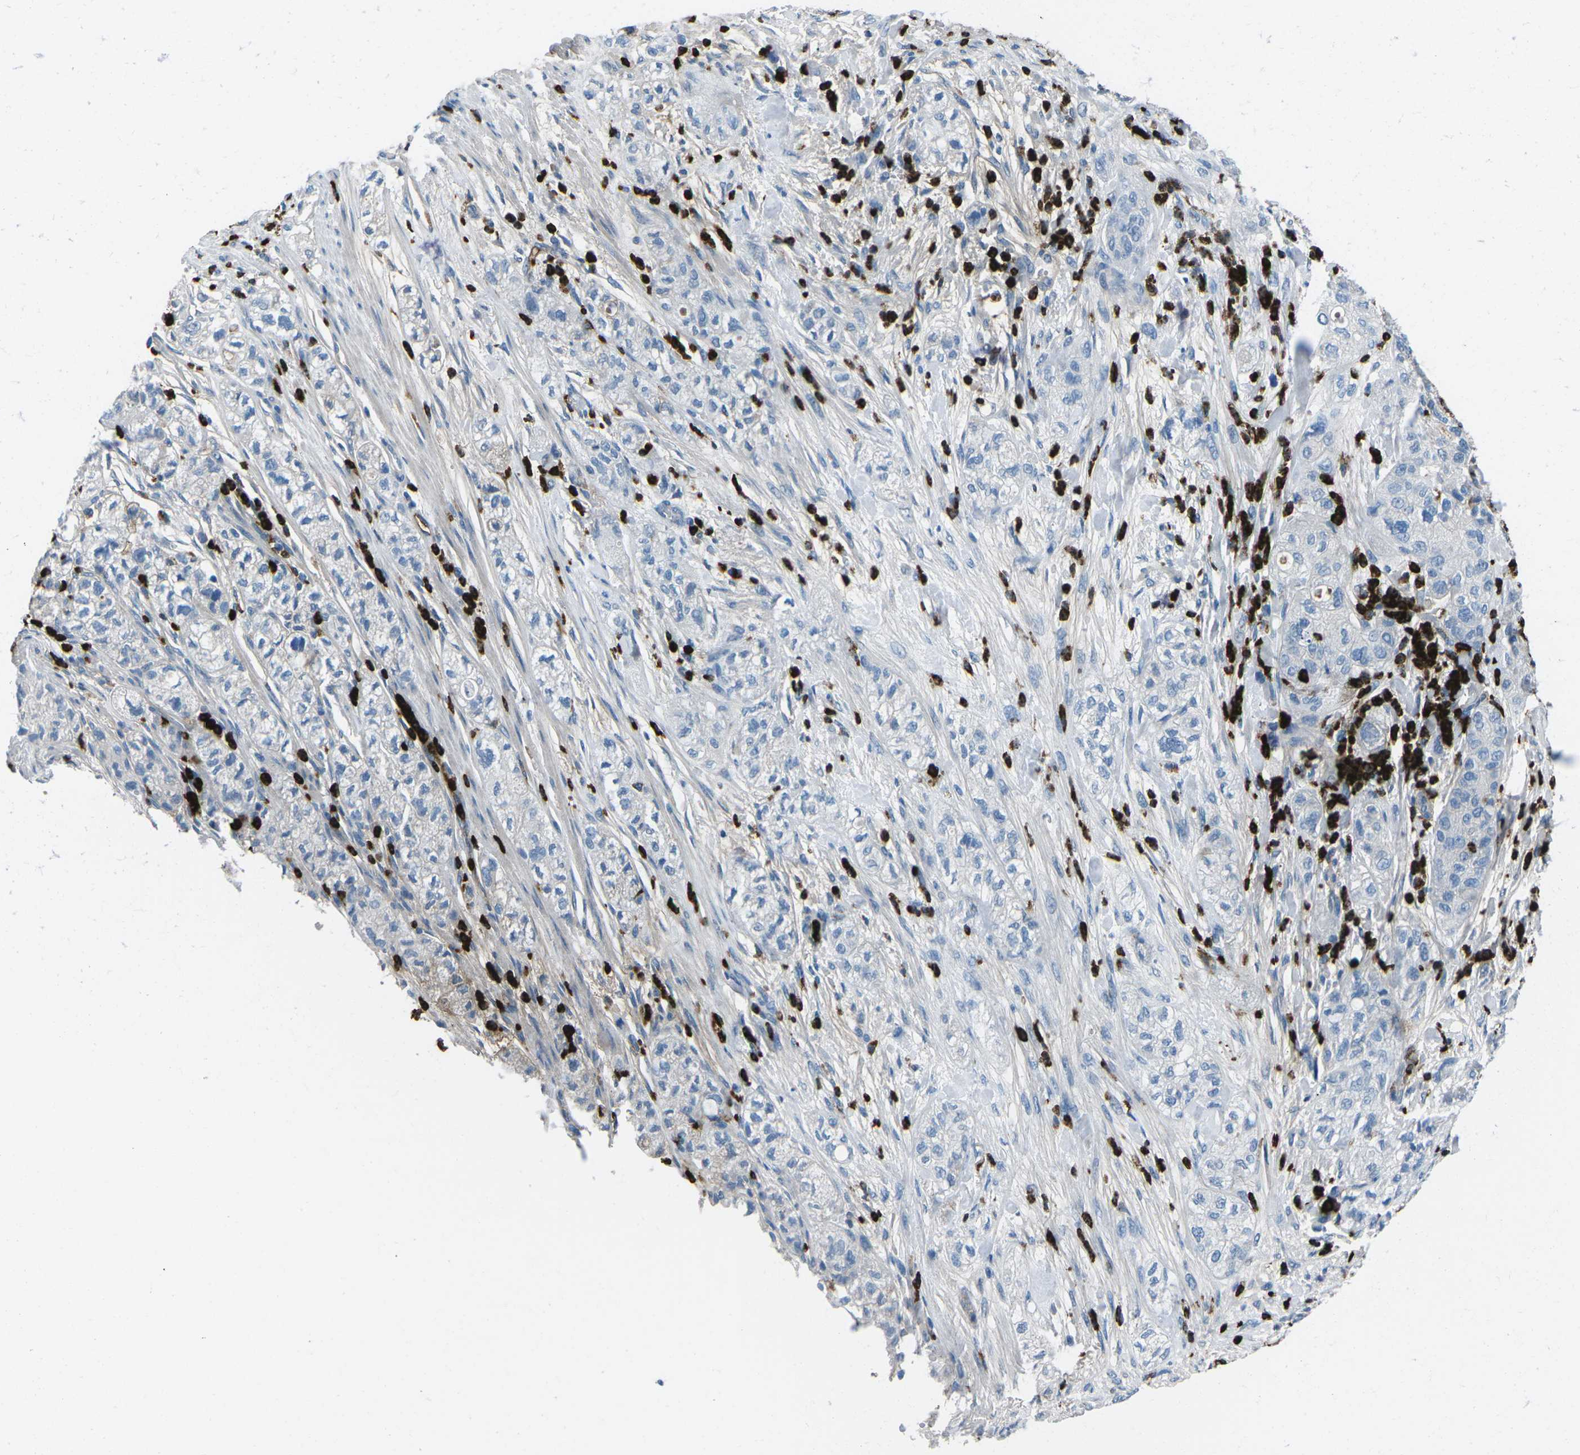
{"staining": {"intensity": "negative", "quantity": "none", "location": "none"}, "tissue": "pancreatic cancer", "cell_type": "Tumor cells", "image_type": "cancer", "snomed": [{"axis": "morphology", "description": "Adenocarcinoma, NOS"}, {"axis": "topography", "description": "Pancreas"}], "caption": "Image shows no protein staining in tumor cells of pancreatic cancer (adenocarcinoma) tissue.", "gene": "FCN1", "patient": {"sex": "female", "age": 78}}